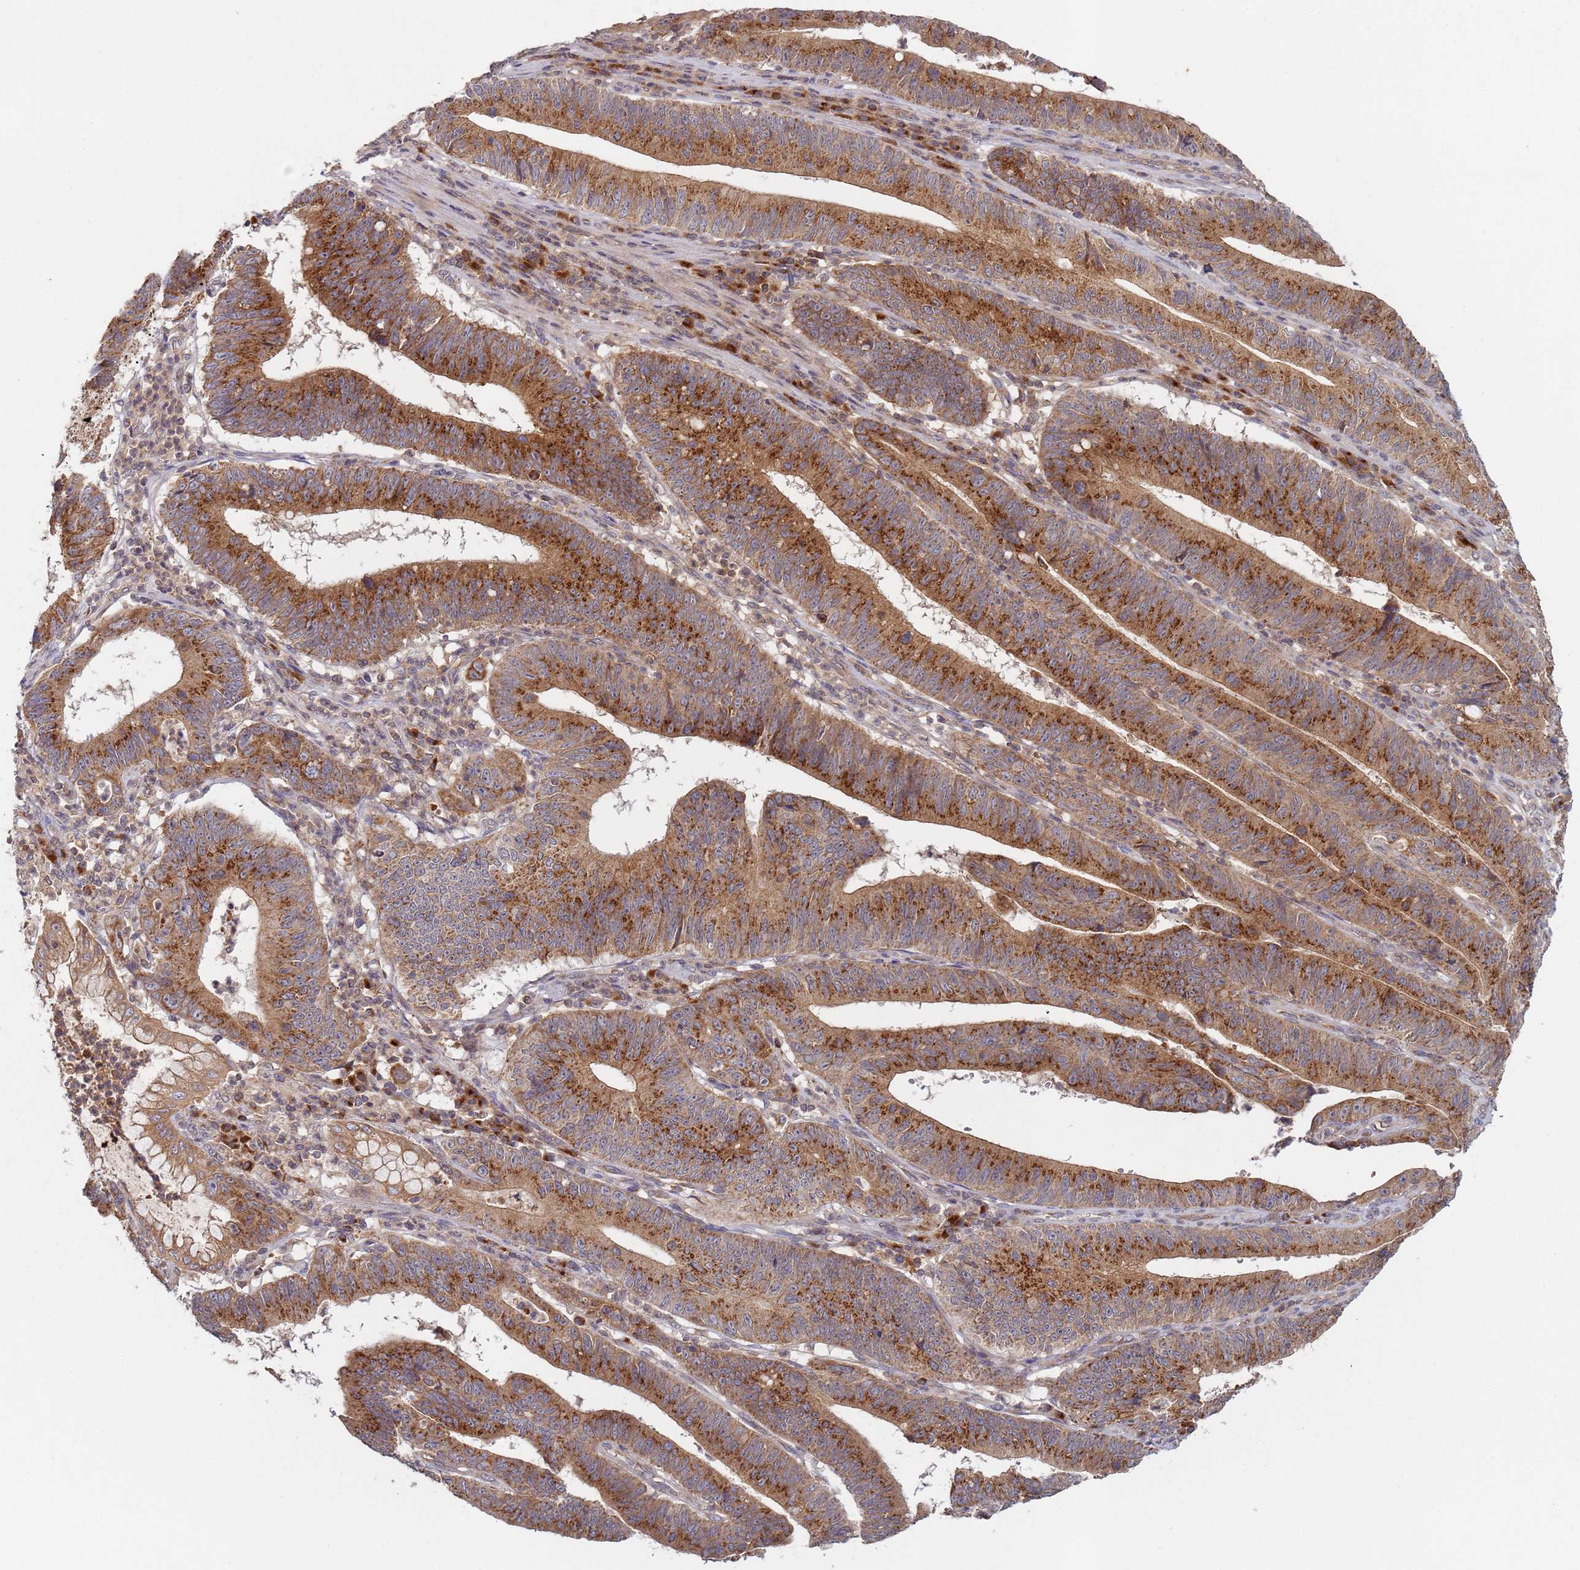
{"staining": {"intensity": "strong", "quantity": ">75%", "location": "cytoplasmic/membranous"}, "tissue": "stomach cancer", "cell_type": "Tumor cells", "image_type": "cancer", "snomed": [{"axis": "morphology", "description": "Adenocarcinoma, NOS"}, {"axis": "topography", "description": "Stomach"}], "caption": "Immunohistochemical staining of human adenocarcinoma (stomach) demonstrates strong cytoplasmic/membranous protein expression in about >75% of tumor cells.", "gene": "OR5A2", "patient": {"sex": "male", "age": 59}}